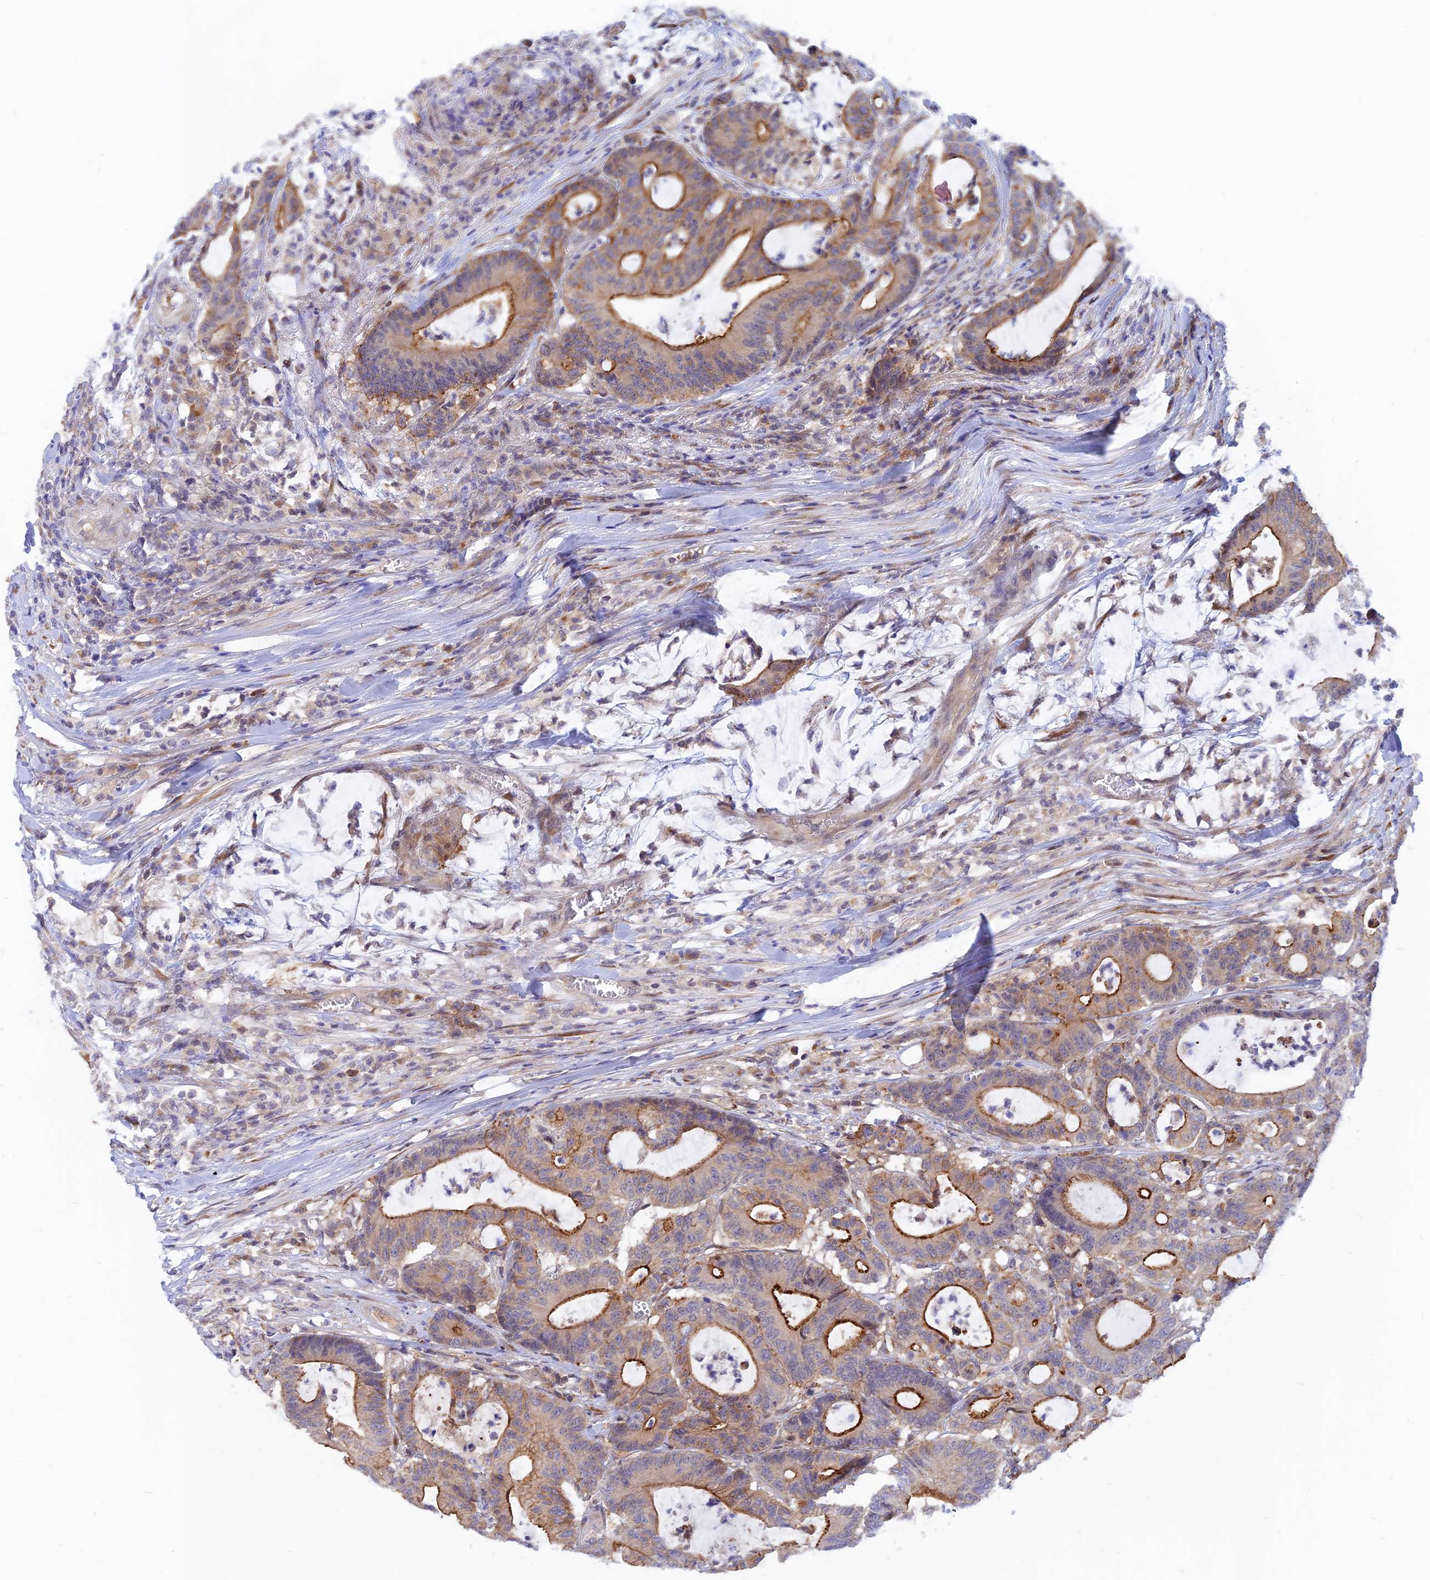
{"staining": {"intensity": "strong", "quantity": "25%-75%", "location": "cytoplasmic/membranous"}, "tissue": "colorectal cancer", "cell_type": "Tumor cells", "image_type": "cancer", "snomed": [{"axis": "morphology", "description": "Adenocarcinoma, NOS"}, {"axis": "topography", "description": "Colon"}], "caption": "A photomicrograph of human adenocarcinoma (colorectal) stained for a protein shows strong cytoplasmic/membranous brown staining in tumor cells. (DAB (3,3'-diaminobenzidine) IHC with brightfield microscopy, high magnification).", "gene": "DNAJC16", "patient": {"sex": "female", "age": 84}}